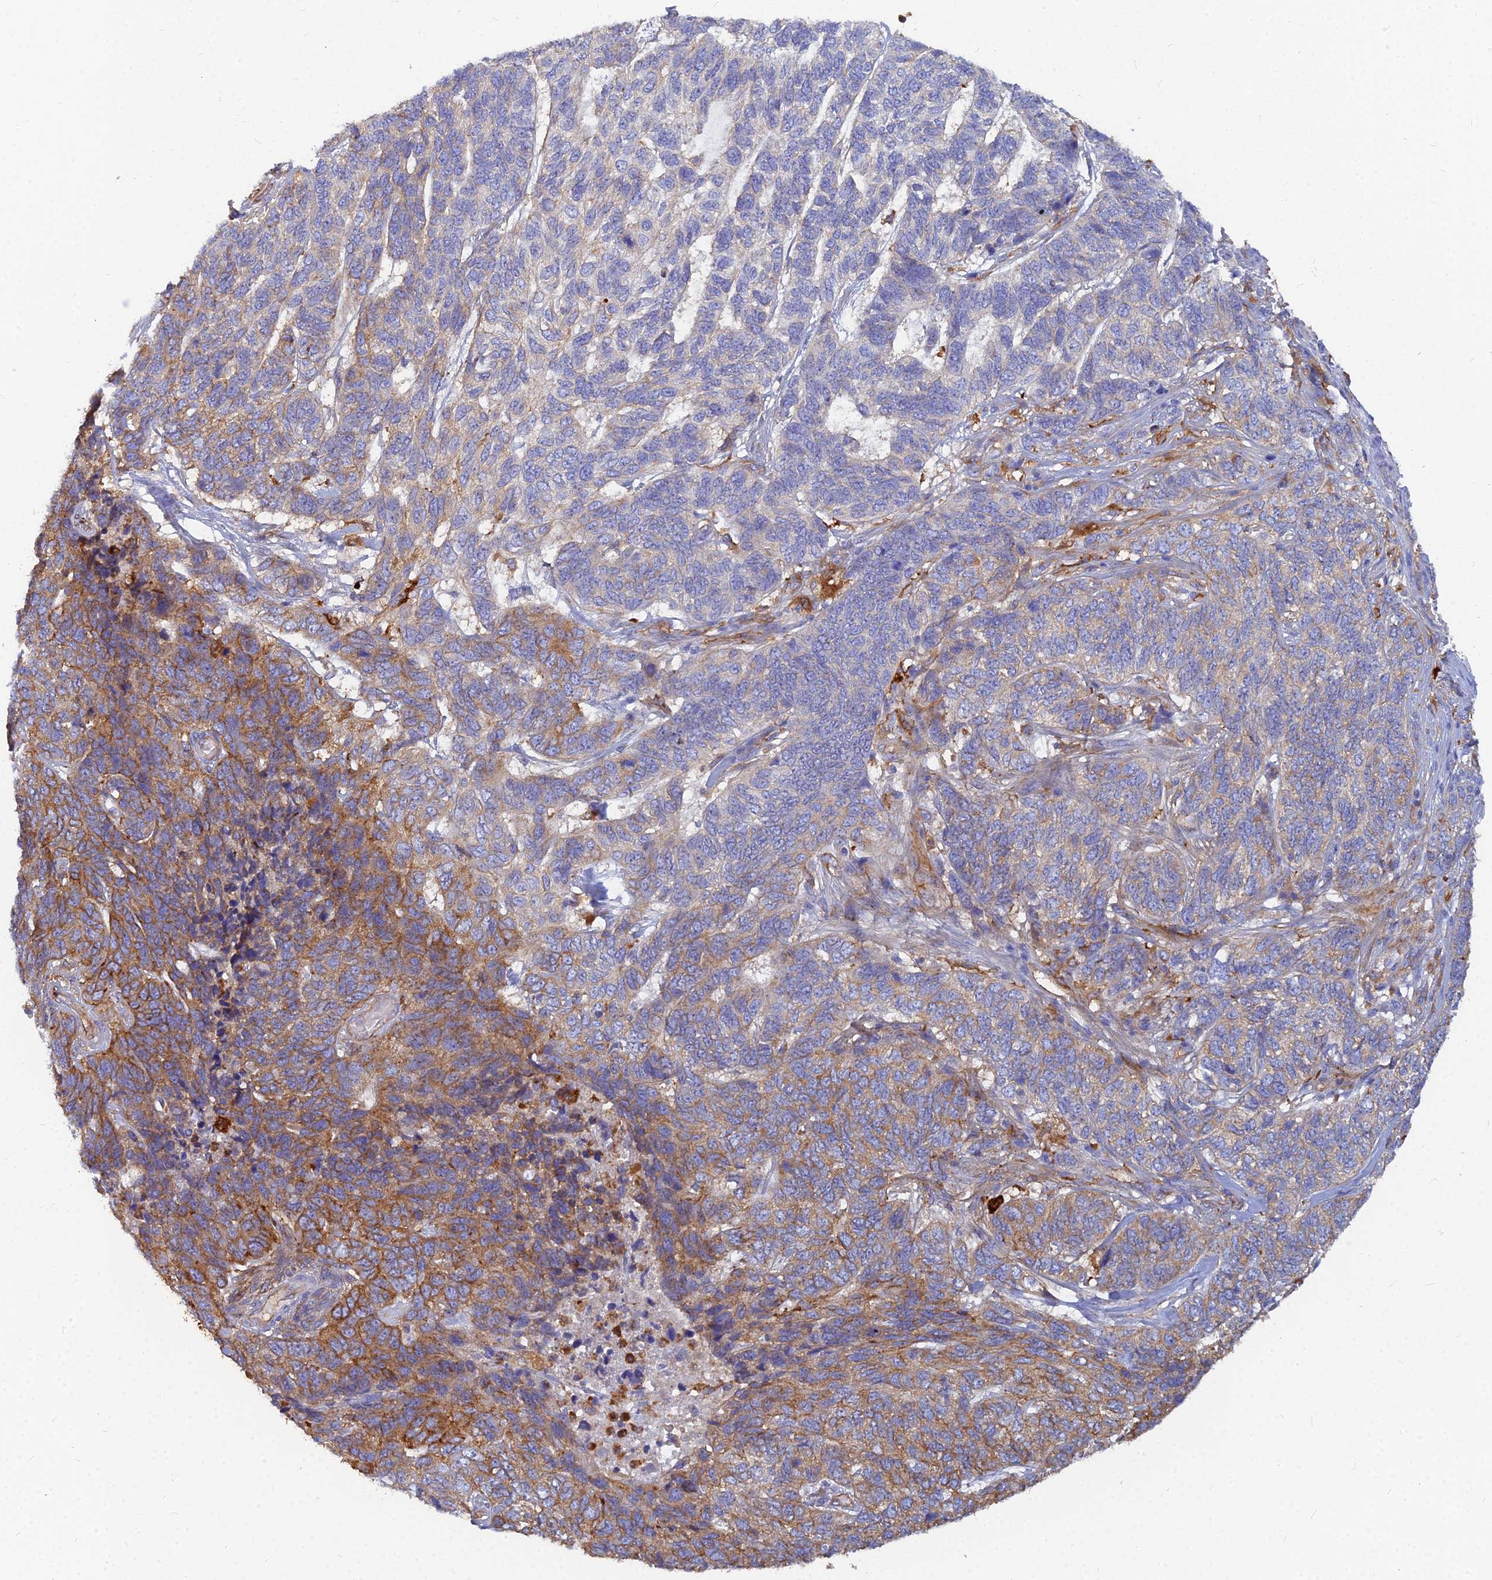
{"staining": {"intensity": "moderate", "quantity": "25%-75%", "location": "cytoplasmic/membranous"}, "tissue": "skin cancer", "cell_type": "Tumor cells", "image_type": "cancer", "snomed": [{"axis": "morphology", "description": "Basal cell carcinoma"}, {"axis": "topography", "description": "Skin"}], "caption": "Basal cell carcinoma (skin) stained with DAB (3,3'-diaminobenzidine) immunohistochemistry displays medium levels of moderate cytoplasmic/membranous staining in about 25%-75% of tumor cells. (DAB IHC with brightfield microscopy, high magnification).", "gene": "VAT1", "patient": {"sex": "female", "age": 65}}